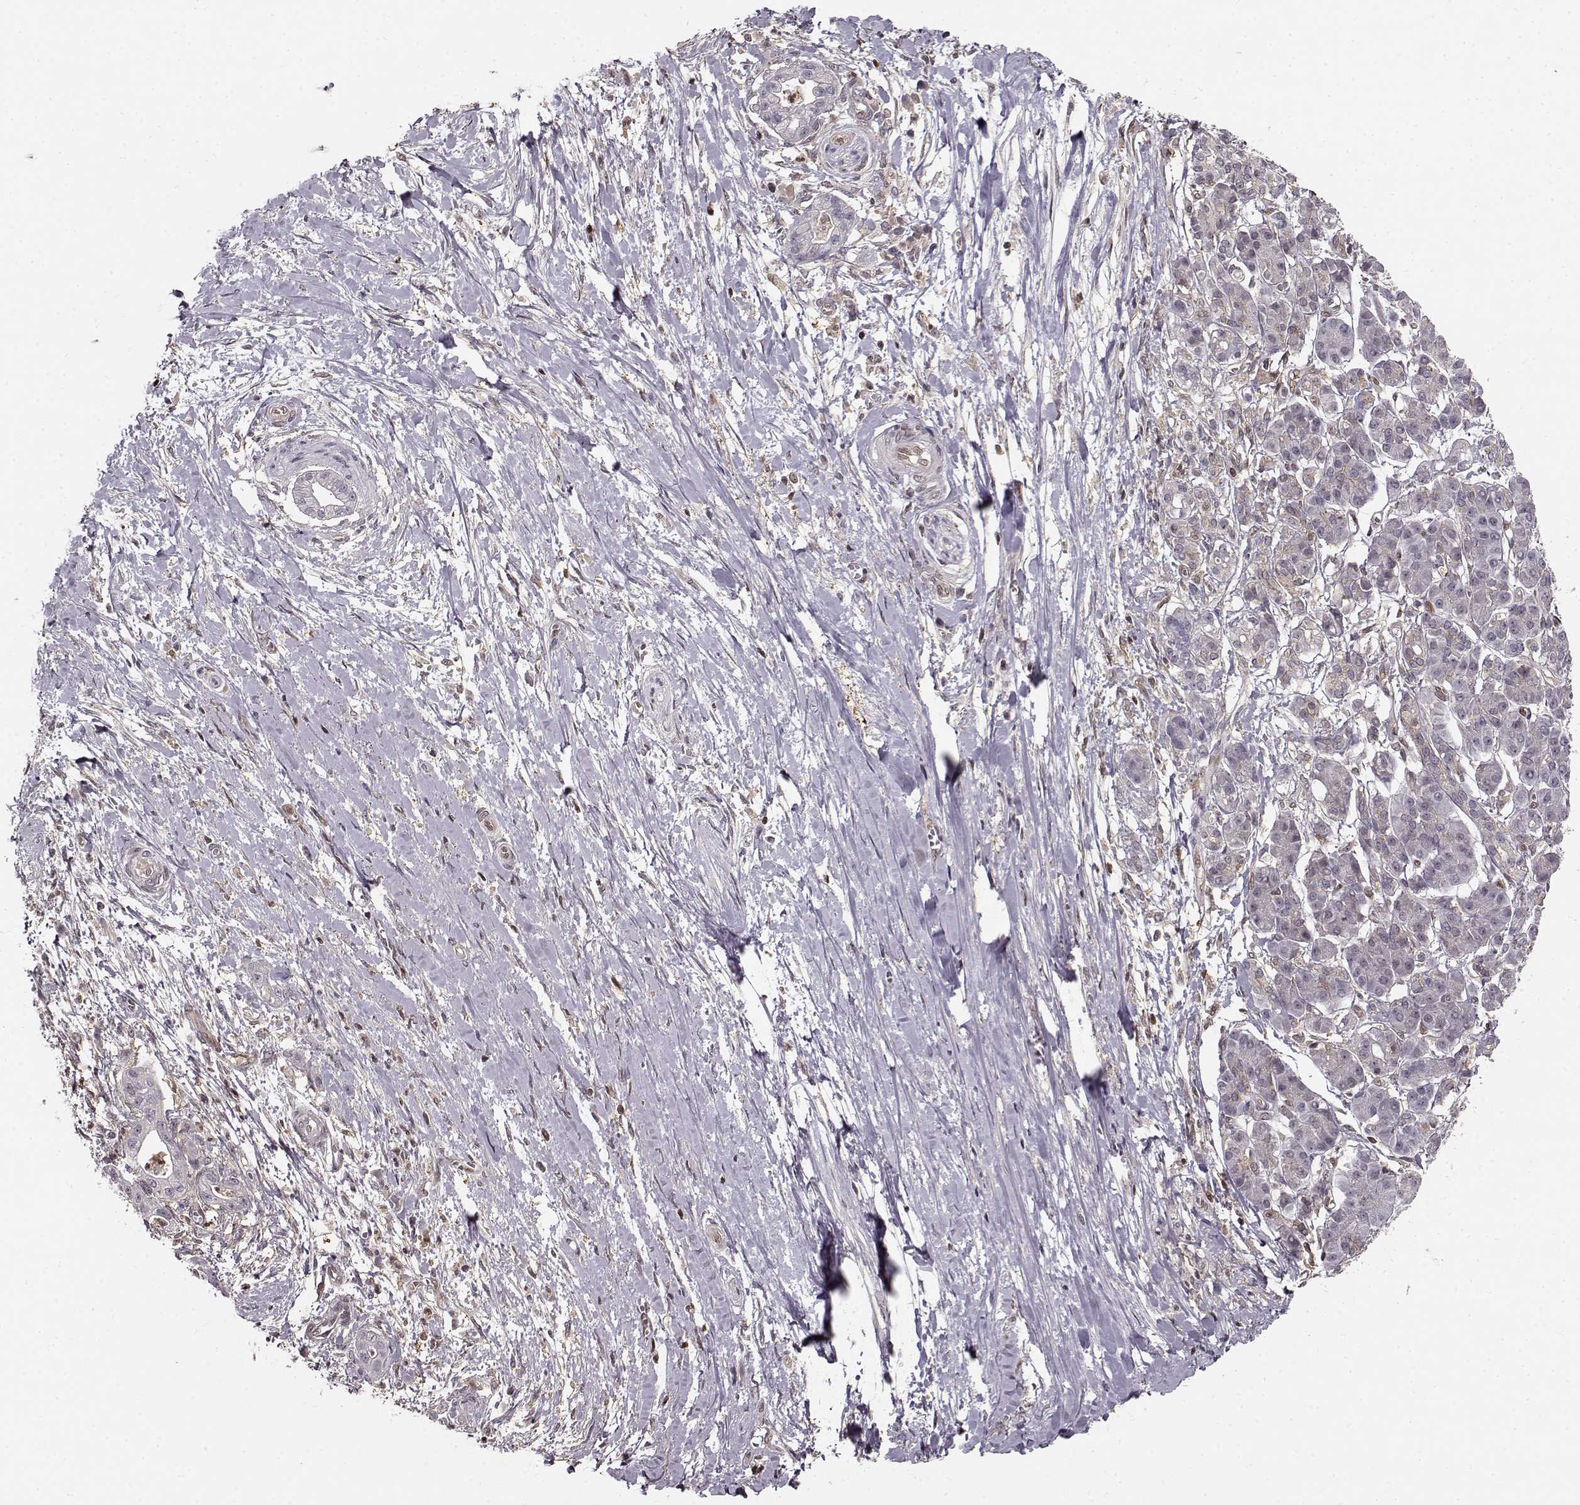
{"staining": {"intensity": "negative", "quantity": "none", "location": "none"}, "tissue": "pancreatic cancer", "cell_type": "Tumor cells", "image_type": "cancer", "snomed": [{"axis": "morphology", "description": "Normal tissue, NOS"}, {"axis": "morphology", "description": "Adenocarcinoma, NOS"}, {"axis": "topography", "description": "Lymph node"}, {"axis": "topography", "description": "Pancreas"}], "caption": "This is an immunohistochemistry (IHC) histopathology image of pancreatic cancer. There is no positivity in tumor cells.", "gene": "MFSD1", "patient": {"sex": "female", "age": 58}}